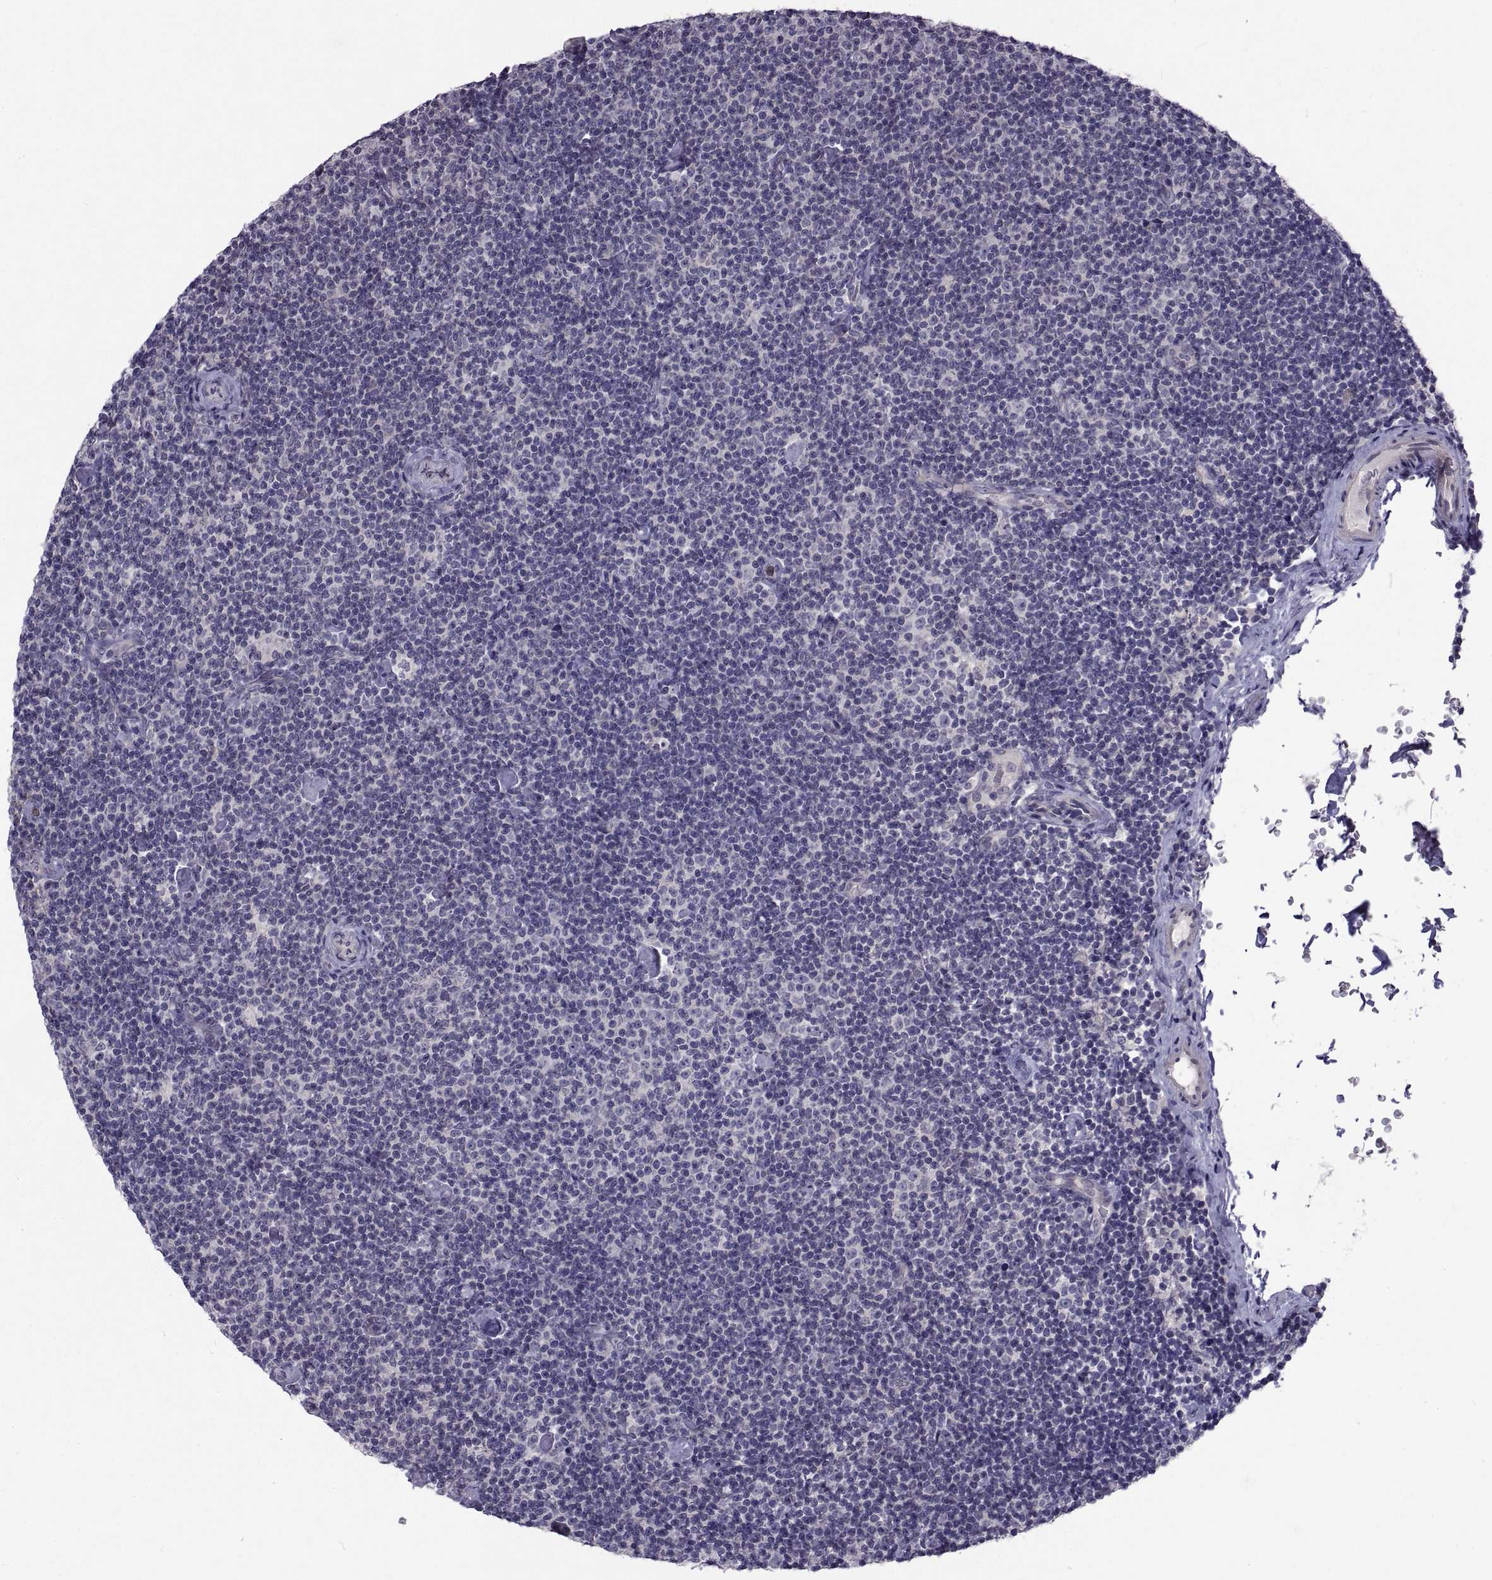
{"staining": {"intensity": "negative", "quantity": "none", "location": "none"}, "tissue": "lymphoma", "cell_type": "Tumor cells", "image_type": "cancer", "snomed": [{"axis": "morphology", "description": "Malignant lymphoma, non-Hodgkin's type, Low grade"}, {"axis": "topography", "description": "Lymph node"}], "caption": "This is a image of immunohistochemistry (IHC) staining of lymphoma, which shows no staining in tumor cells.", "gene": "NPTX2", "patient": {"sex": "male", "age": 81}}